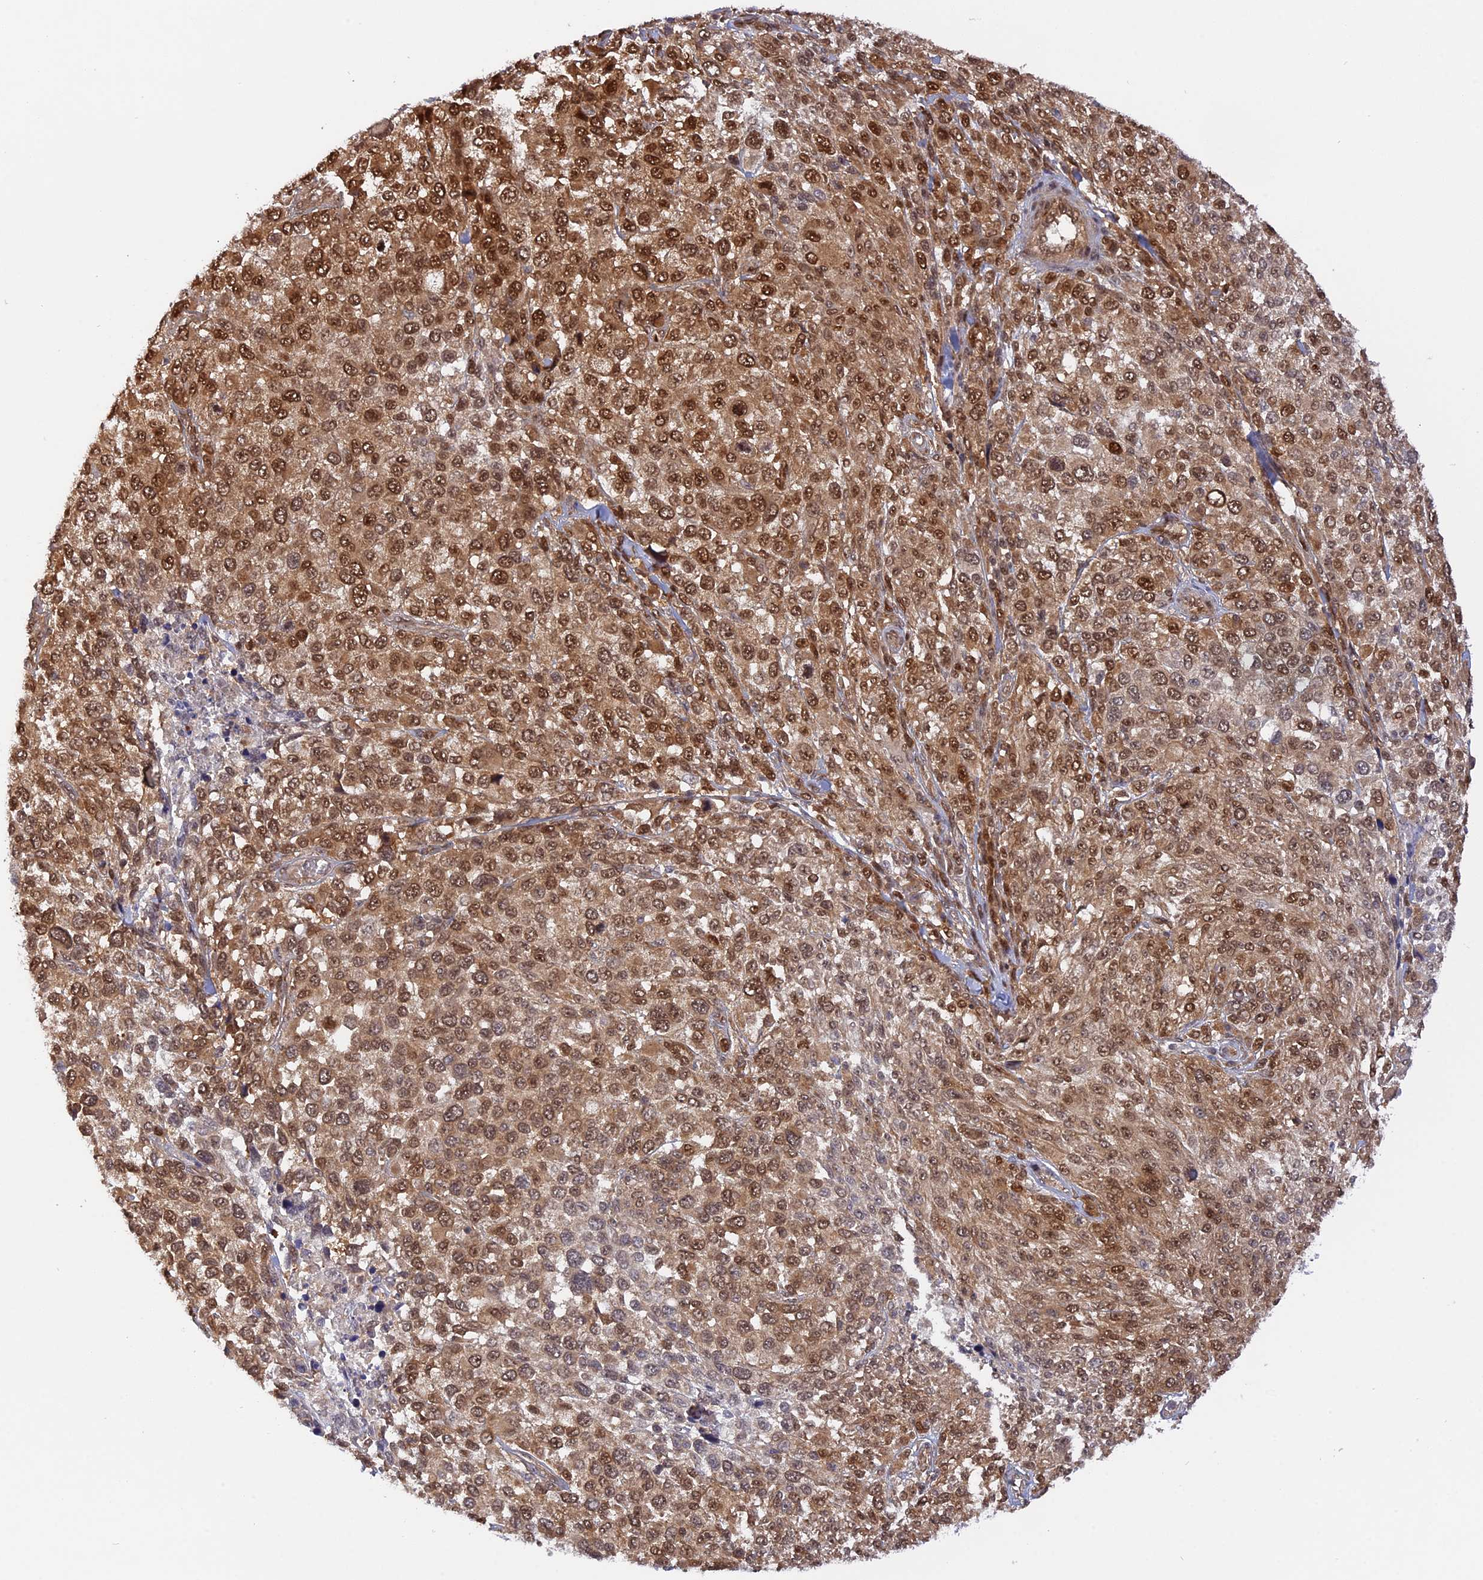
{"staining": {"intensity": "moderate", "quantity": ">75%", "location": "cytoplasmic/membranous,nuclear"}, "tissue": "melanoma", "cell_type": "Tumor cells", "image_type": "cancer", "snomed": [{"axis": "morphology", "description": "Malignant melanoma, NOS"}, {"axis": "topography", "description": "Skin of trunk"}], "caption": "A high-resolution image shows immunohistochemistry staining of melanoma, which shows moderate cytoplasmic/membranous and nuclear staining in about >75% of tumor cells.", "gene": "ZNF428", "patient": {"sex": "male", "age": 71}}